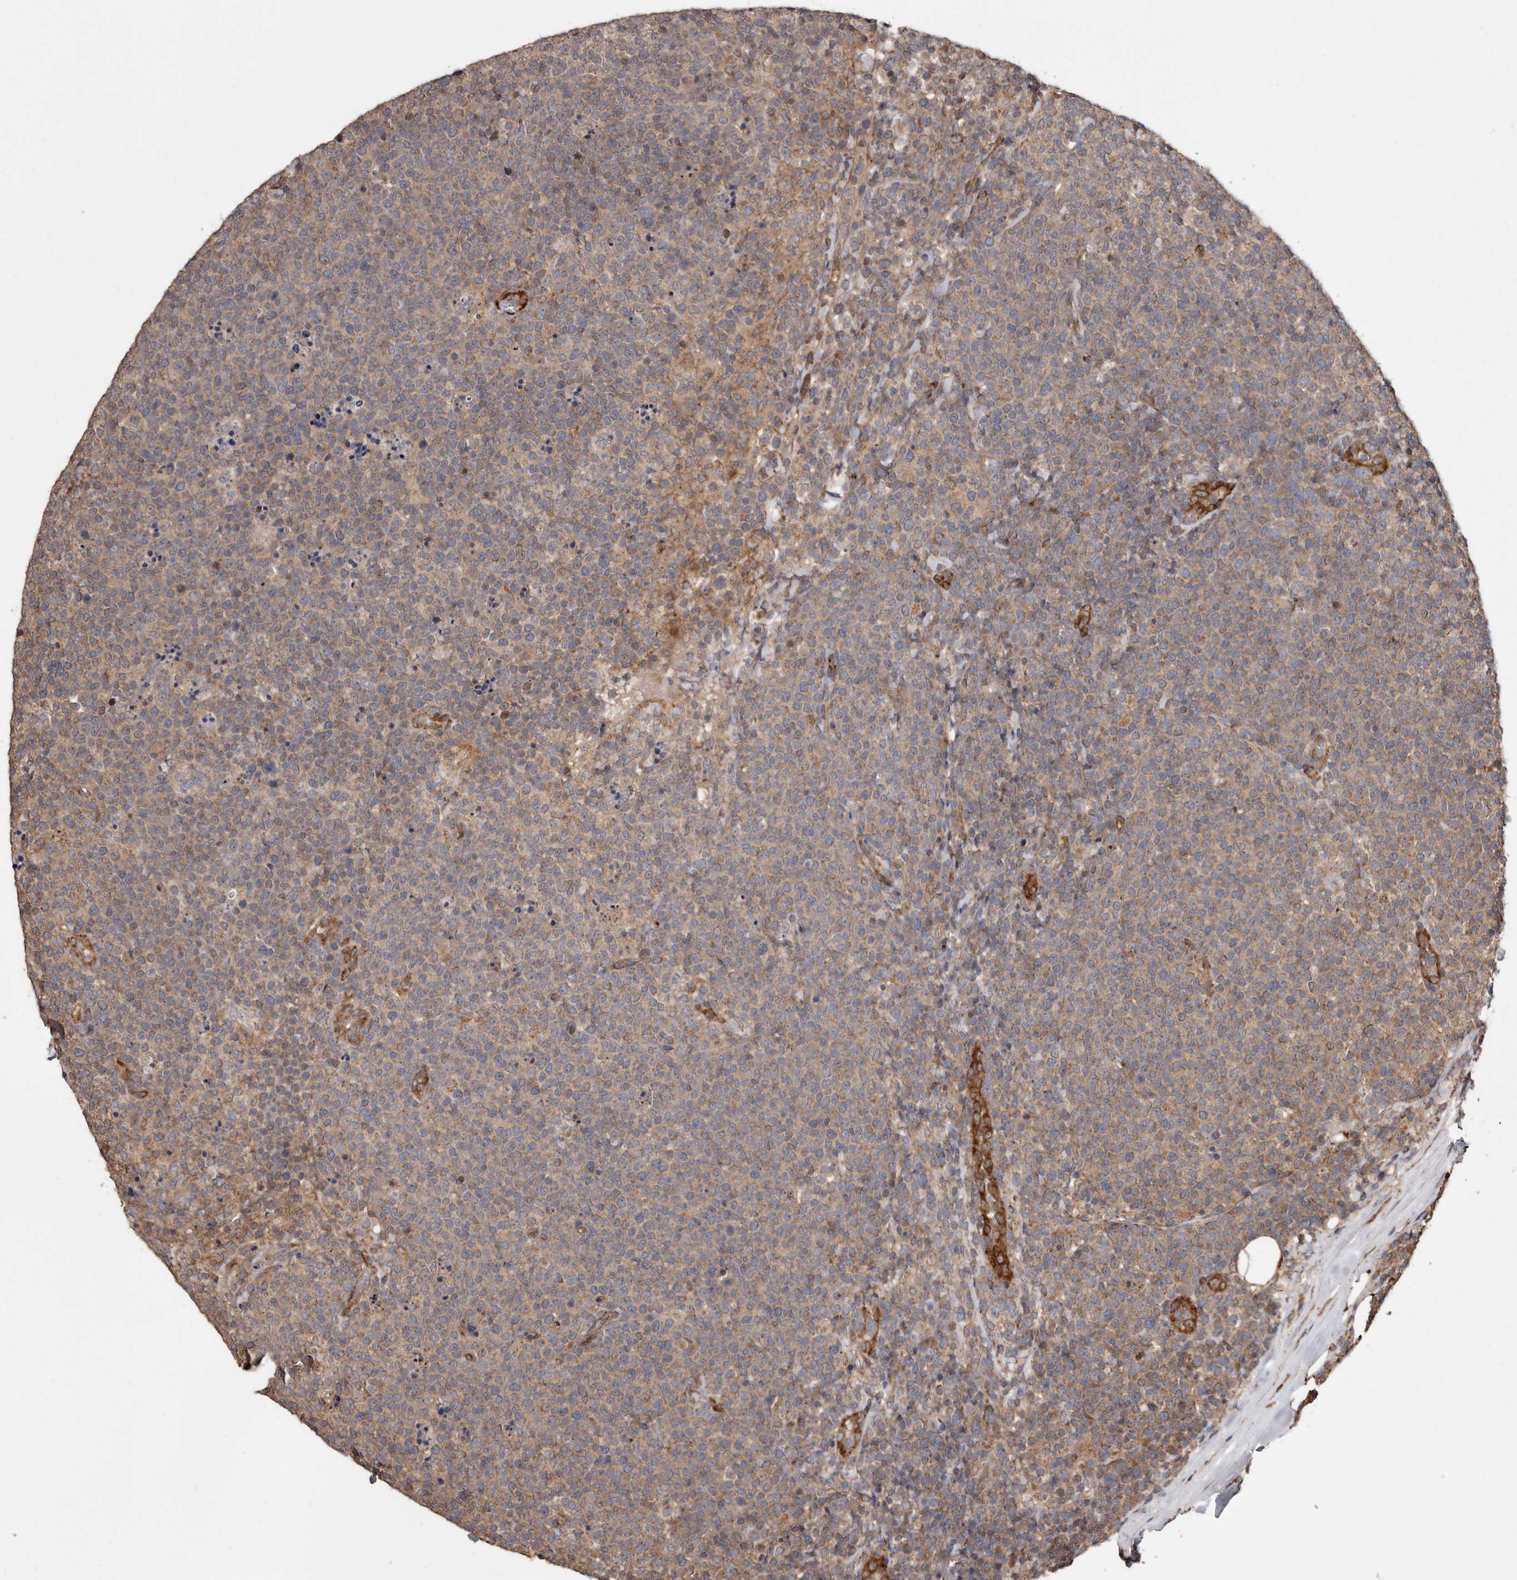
{"staining": {"intensity": "weak", "quantity": ">75%", "location": "cytoplasmic/membranous"}, "tissue": "lymphoma", "cell_type": "Tumor cells", "image_type": "cancer", "snomed": [{"axis": "morphology", "description": "Malignant lymphoma, non-Hodgkin's type, High grade"}, {"axis": "topography", "description": "Lymph node"}], "caption": "The image displays a brown stain indicating the presence of a protein in the cytoplasmic/membranous of tumor cells in high-grade malignant lymphoma, non-Hodgkin's type.", "gene": "FLAD1", "patient": {"sex": "male", "age": 61}}